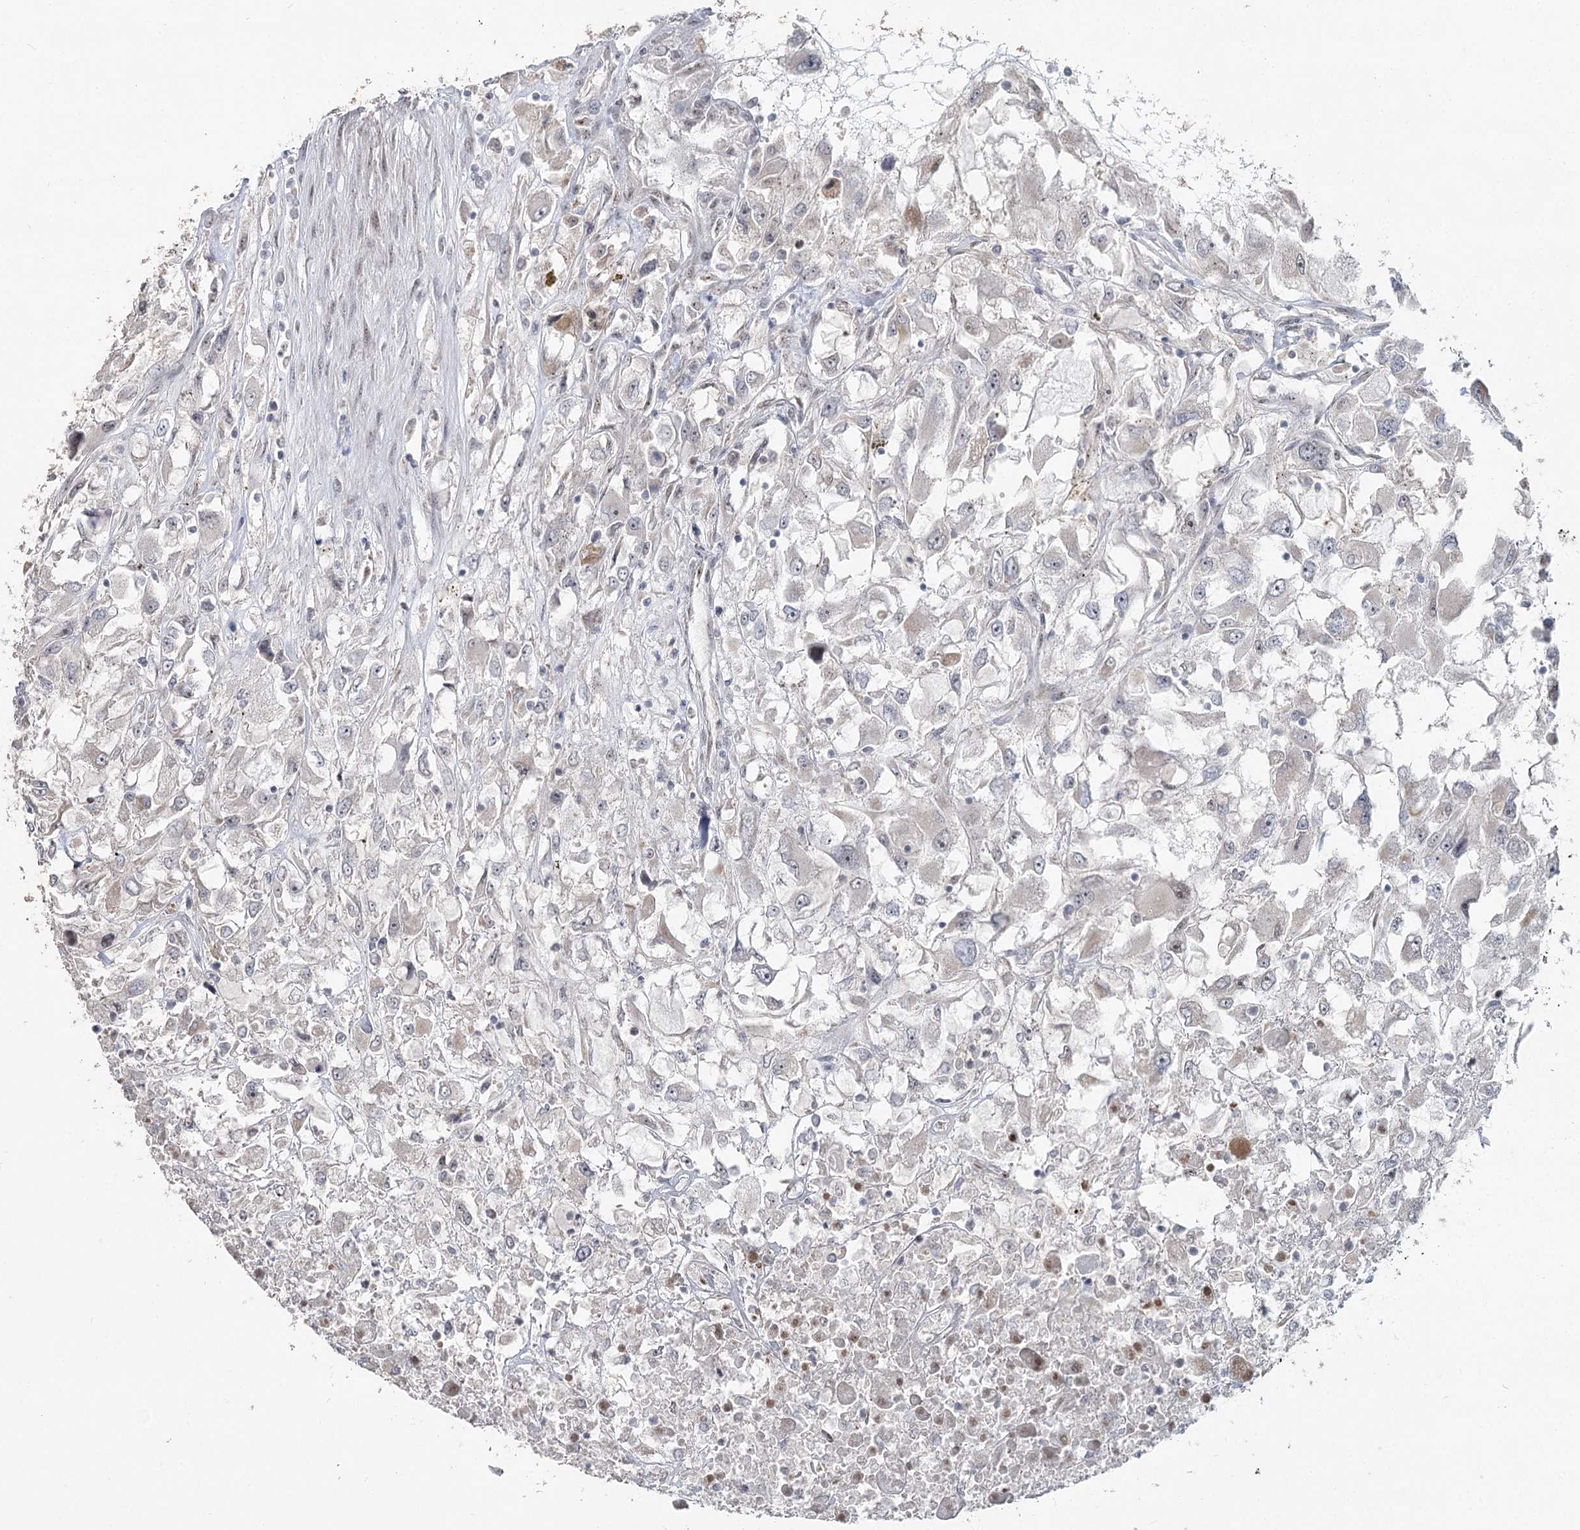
{"staining": {"intensity": "weak", "quantity": "<25%", "location": "cytoplasmic/membranous"}, "tissue": "renal cancer", "cell_type": "Tumor cells", "image_type": "cancer", "snomed": [{"axis": "morphology", "description": "Adenocarcinoma, NOS"}, {"axis": "topography", "description": "Kidney"}], "caption": "This is an IHC micrograph of renal cancer (adenocarcinoma). There is no expression in tumor cells.", "gene": "RUFY4", "patient": {"sex": "female", "age": 52}}